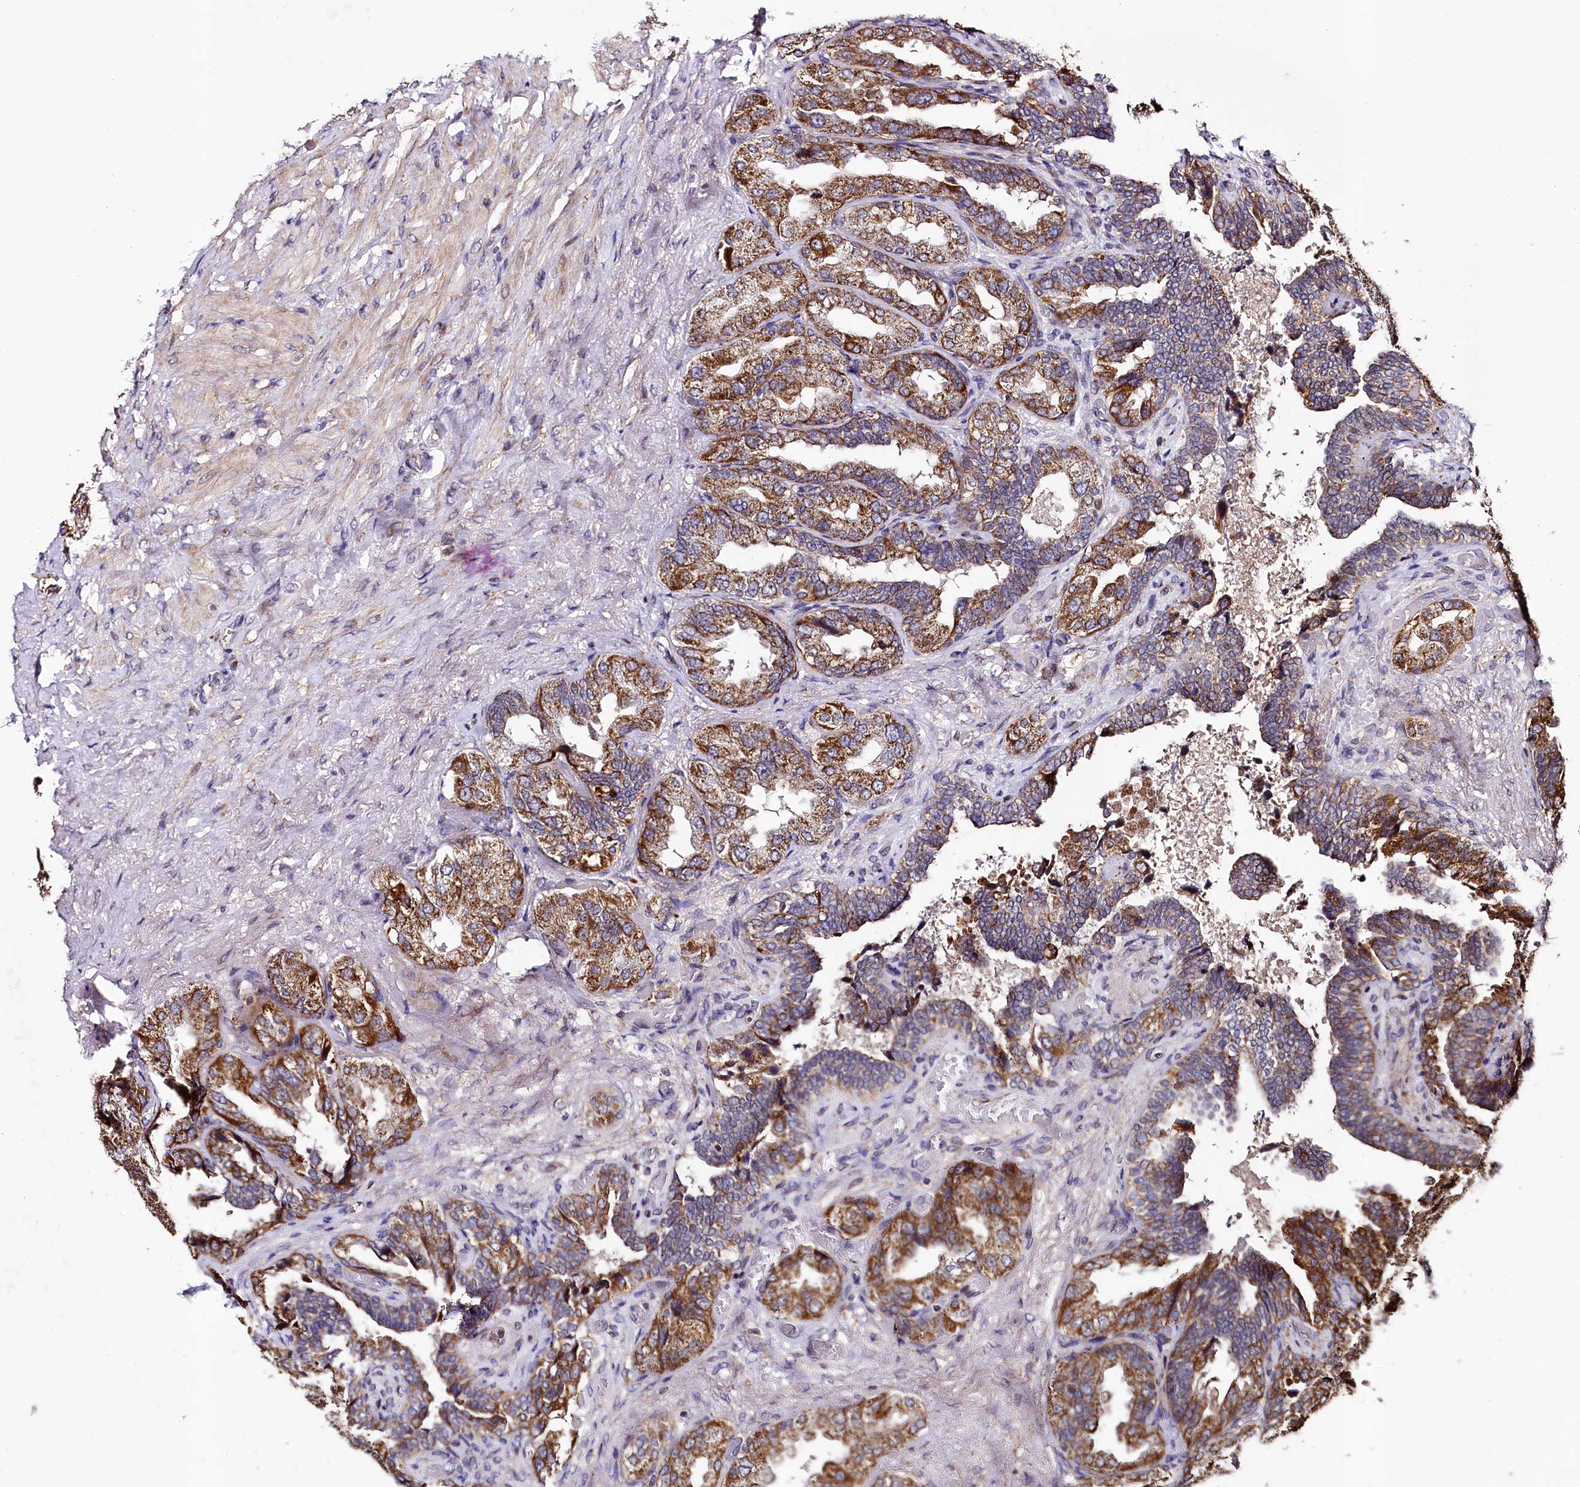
{"staining": {"intensity": "strong", "quantity": ">75%", "location": "cytoplasmic/membranous"}, "tissue": "seminal vesicle", "cell_type": "Glandular cells", "image_type": "normal", "snomed": [{"axis": "morphology", "description": "Normal tissue, NOS"}, {"axis": "topography", "description": "Seminal veicle"}, {"axis": "topography", "description": "Peripheral nerve tissue"}], "caption": "A photomicrograph showing strong cytoplasmic/membranous positivity in approximately >75% of glandular cells in benign seminal vesicle, as visualized by brown immunohistochemical staining.", "gene": "SPRYD3", "patient": {"sex": "male", "age": 63}}